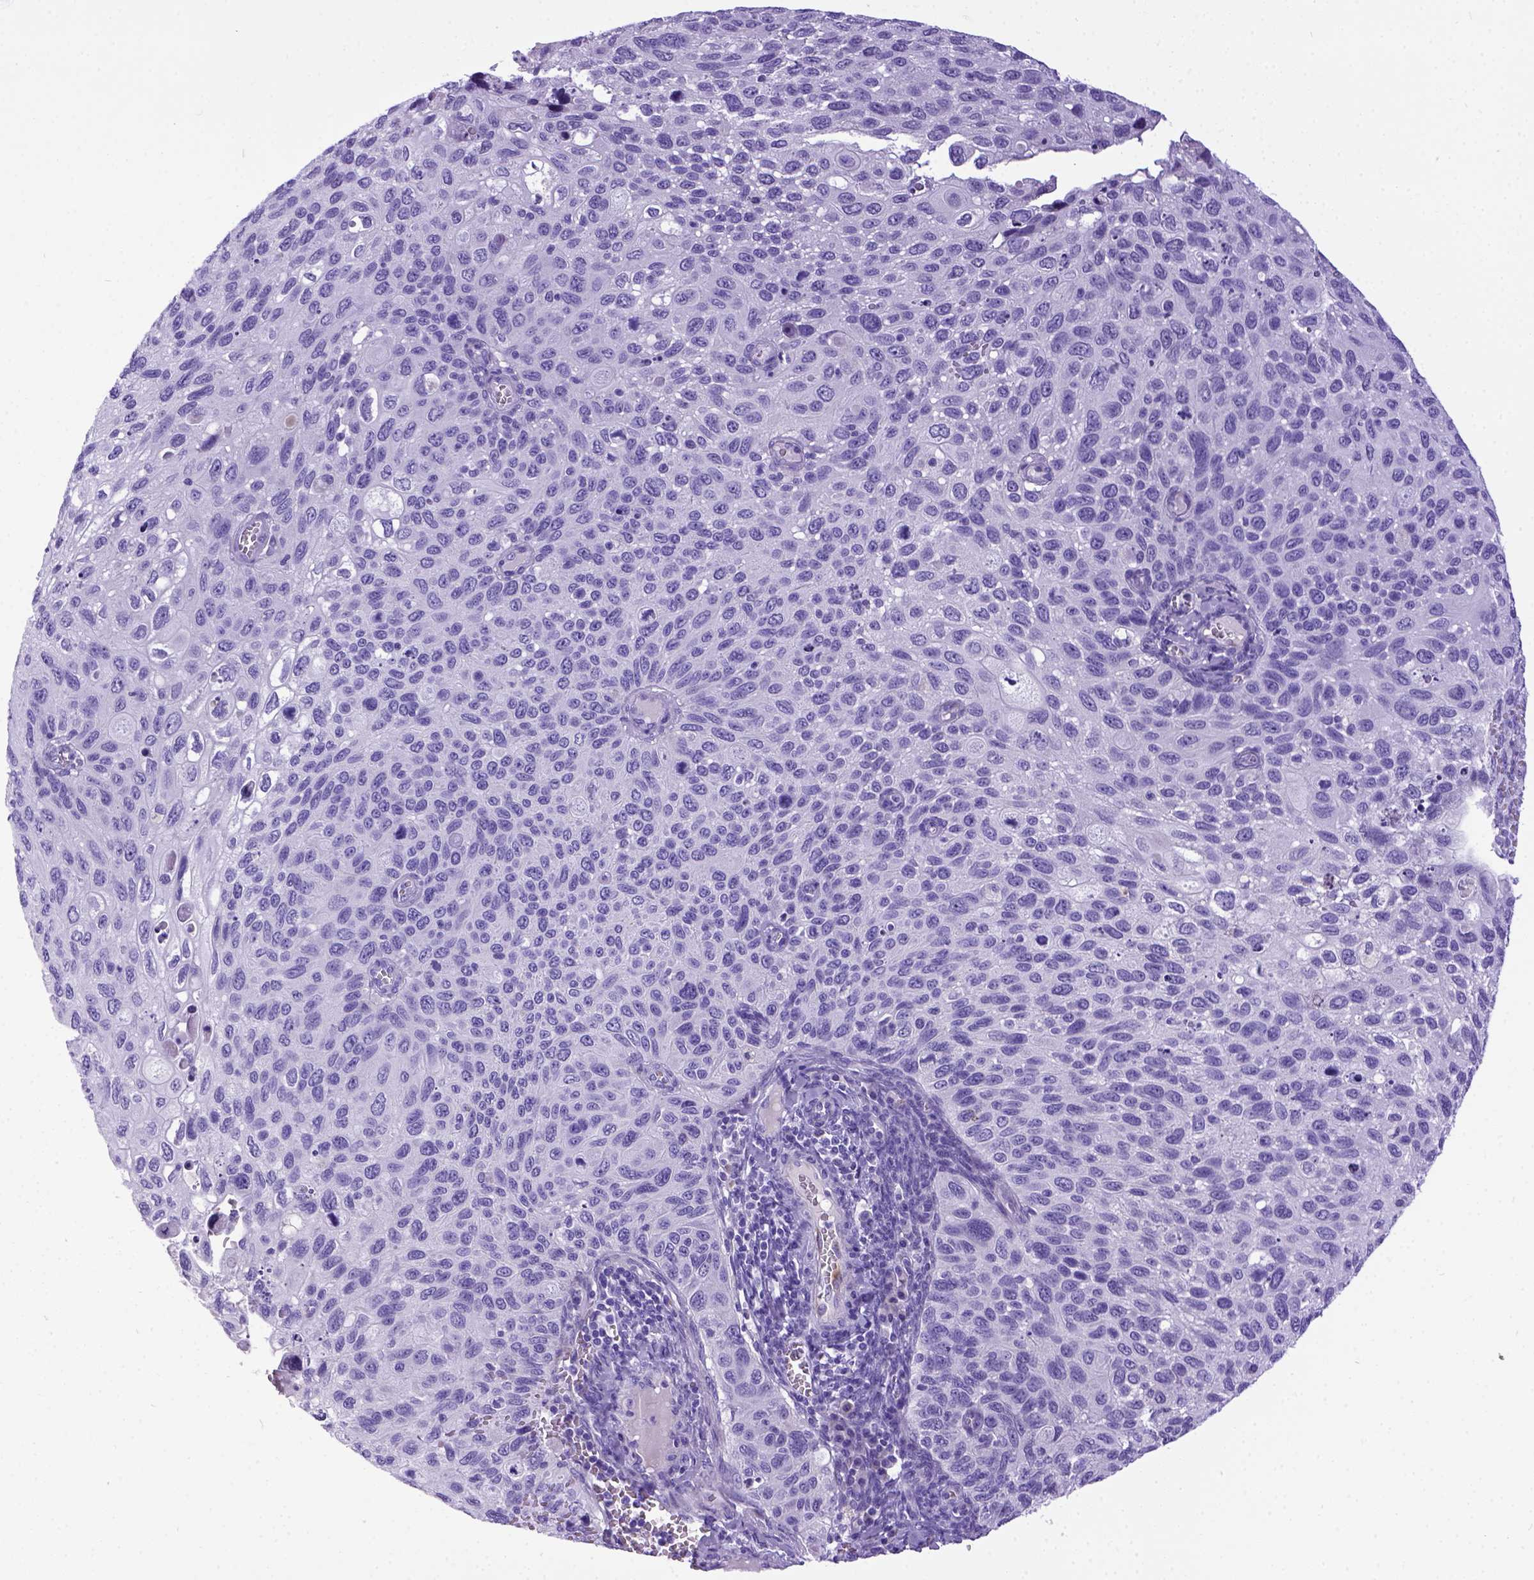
{"staining": {"intensity": "negative", "quantity": "none", "location": "none"}, "tissue": "cervical cancer", "cell_type": "Tumor cells", "image_type": "cancer", "snomed": [{"axis": "morphology", "description": "Squamous cell carcinoma, NOS"}, {"axis": "topography", "description": "Cervix"}], "caption": "Human squamous cell carcinoma (cervical) stained for a protein using immunohistochemistry reveals no expression in tumor cells.", "gene": "IGF2", "patient": {"sex": "female", "age": 70}}